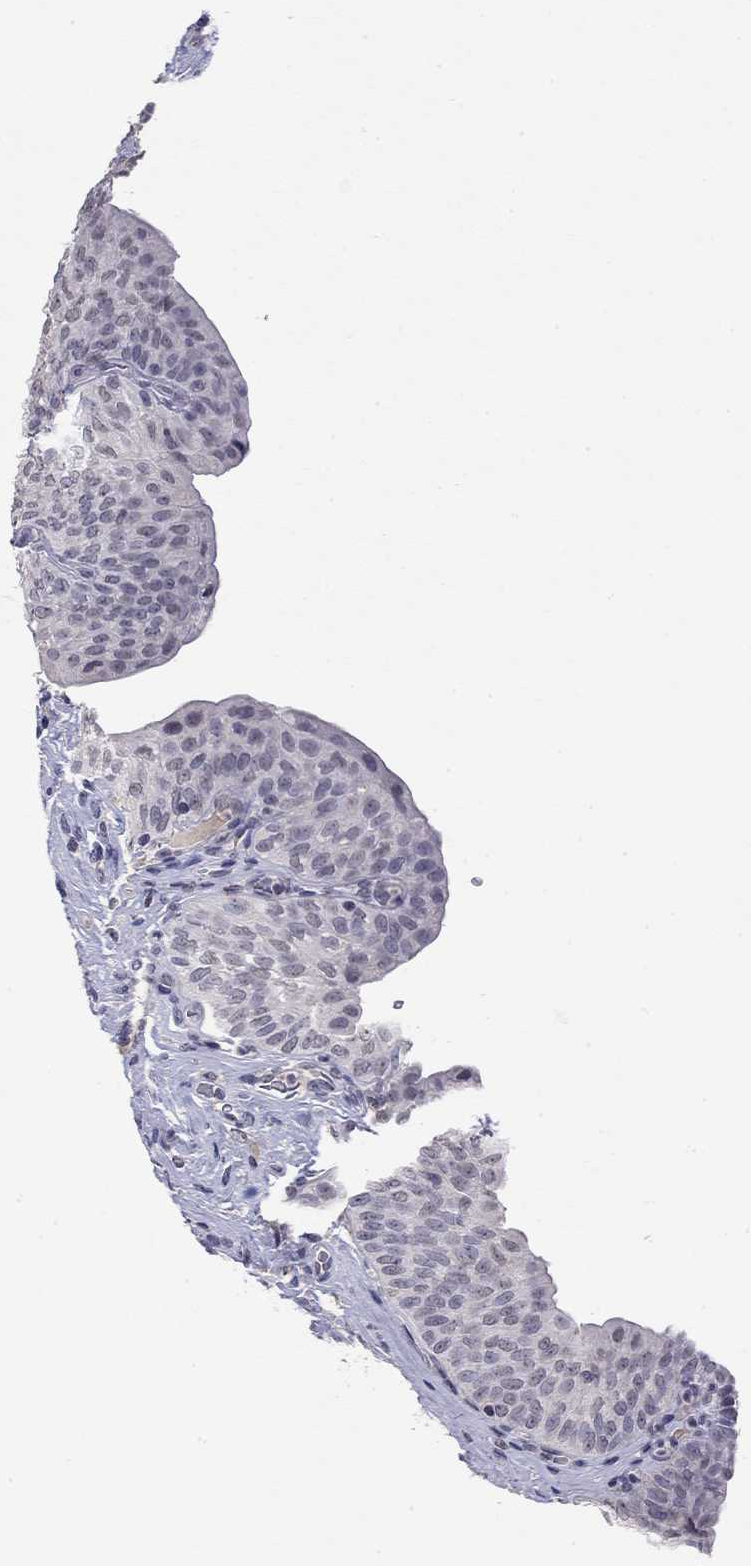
{"staining": {"intensity": "negative", "quantity": "none", "location": "none"}, "tissue": "urinary bladder", "cell_type": "Urothelial cells", "image_type": "normal", "snomed": [{"axis": "morphology", "description": "Normal tissue, NOS"}, {"axis": "topography", "description": "Urinary bladder"}], "caption": "Unremarkable urinary bladder was stained to show a protein in brown. There is no significant staining in urothelial cells. The staining is performed using DAB (3,3'-diaminobenzidine) brown chromogen with nuclei counter-stained in using hematoxylin.", "gene": "WNK3", "patient": {"sex": "male", "age": 66}}